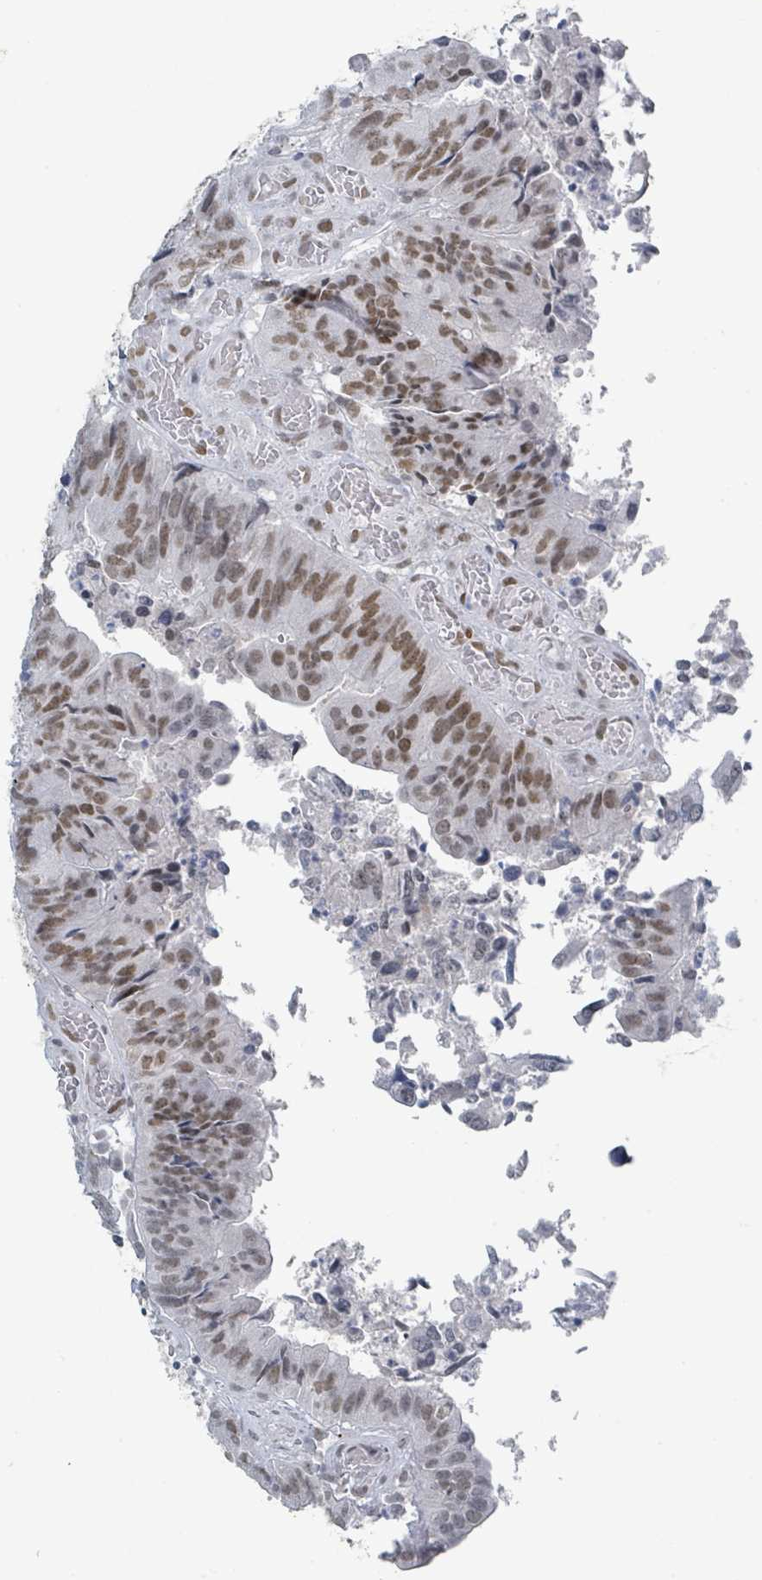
{"staining": {"intensity": "moderate", "quantity": ">75%", "location": "nuclear"}, "tissue": "colorectal cancer", "cell_type": "Tumor cells", "image_type": "cancer", "snomed": [{"axis": "morphology", "description": "Adenocarcinoma, NOS"}, {"axis": "topography", "description": "Colon"}], "caption": "Colorectal cancer stained for a protein (brown) displays moderate nuclear positive staining in about >75% of tumor cells.", "gene": "EHMT2", "patient": {"sex": "female", "age": 67}}